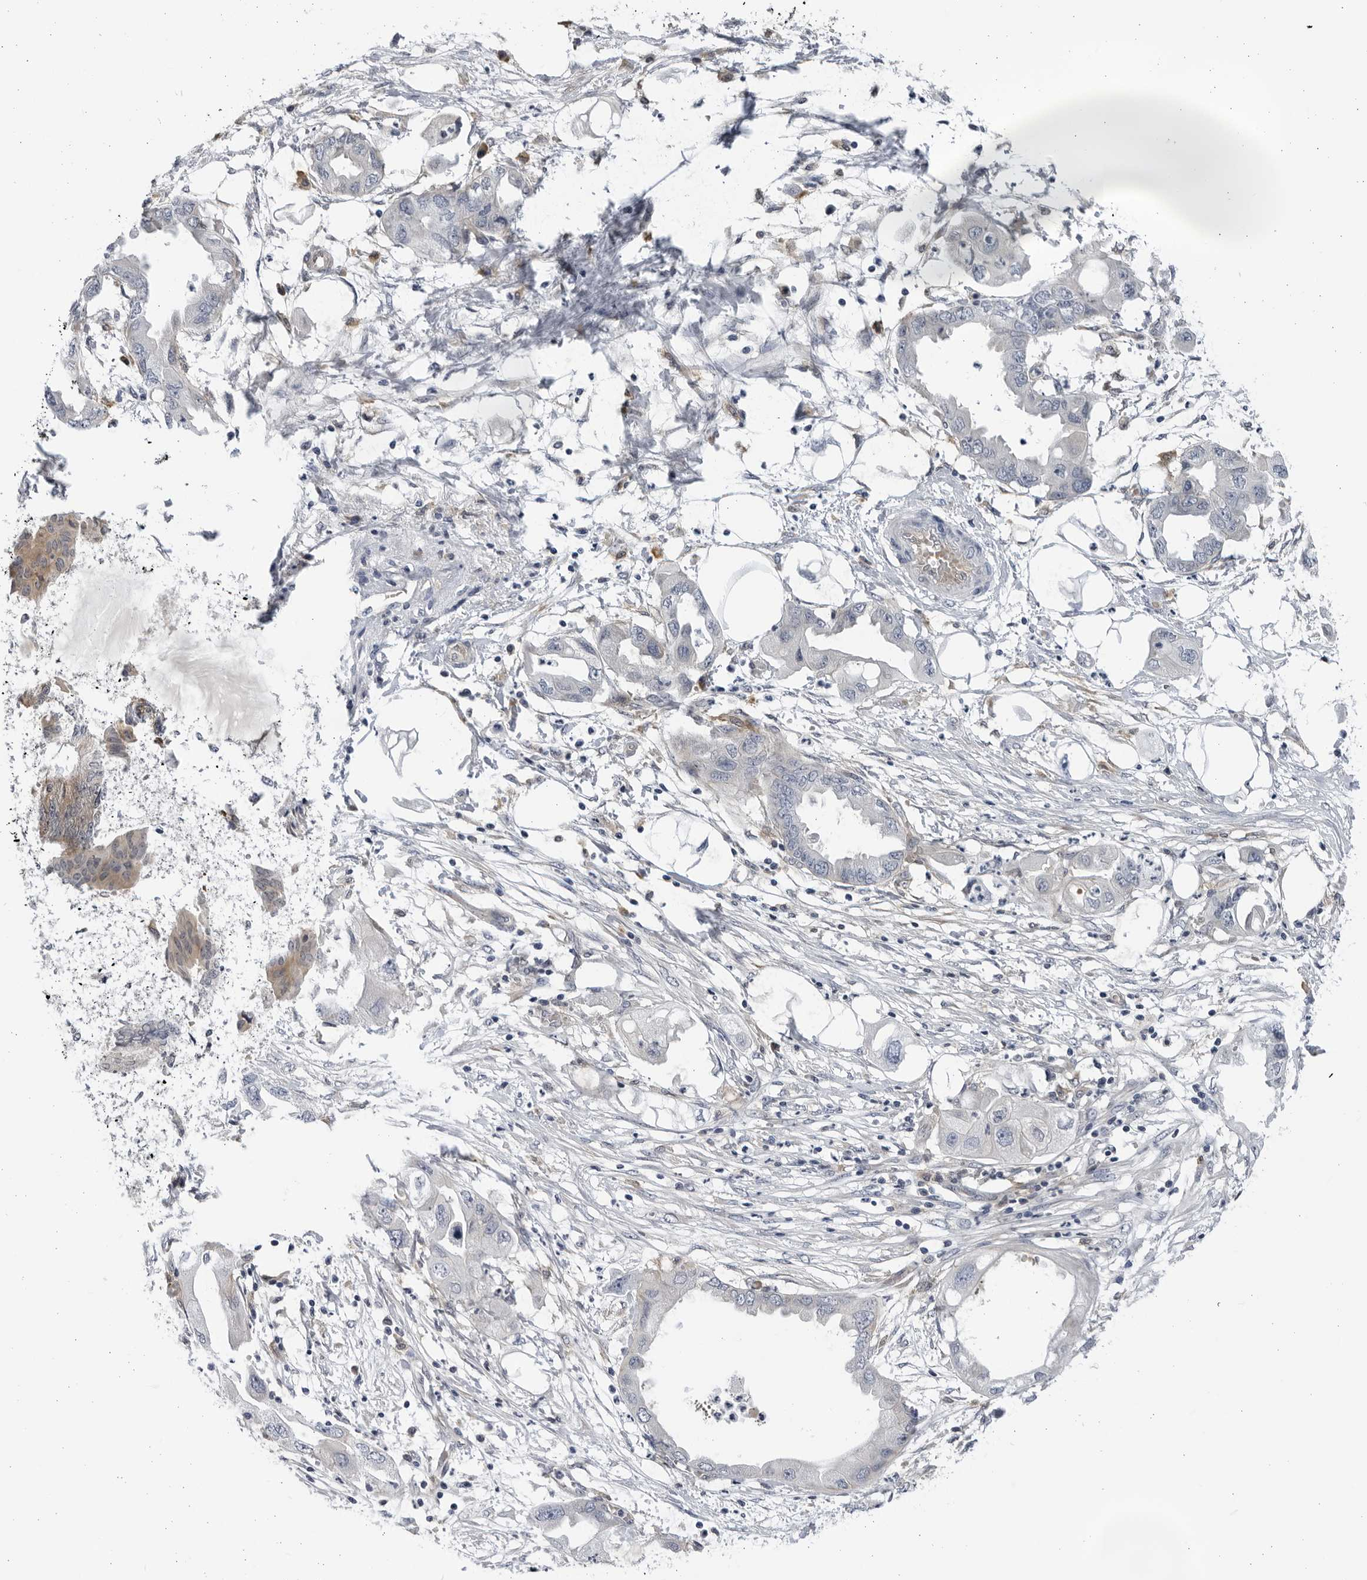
{"staining": {"intensity": "negative", "quantity": "none", "location": "none"}, "tissue": "endometrial cancer", "cell_type": "Tumor cells", "image_type": "cancer", "snomed": [{"axis": "morphology", "description": "Adenocarcinoma, NOS"}, {"axis": "morphology", "description": "Adenocarcinoma, metastatic, NOS"}, {"axis": "topography", "description": "Adipose tissue"}, {"axis": "topography", "description": "Endometrium"}], "caption": "An image of human endometrial cancer is negative for staining in tumor cells.", "gene": "BMP2K", "patient": {"sex": "female", "age": 67}}